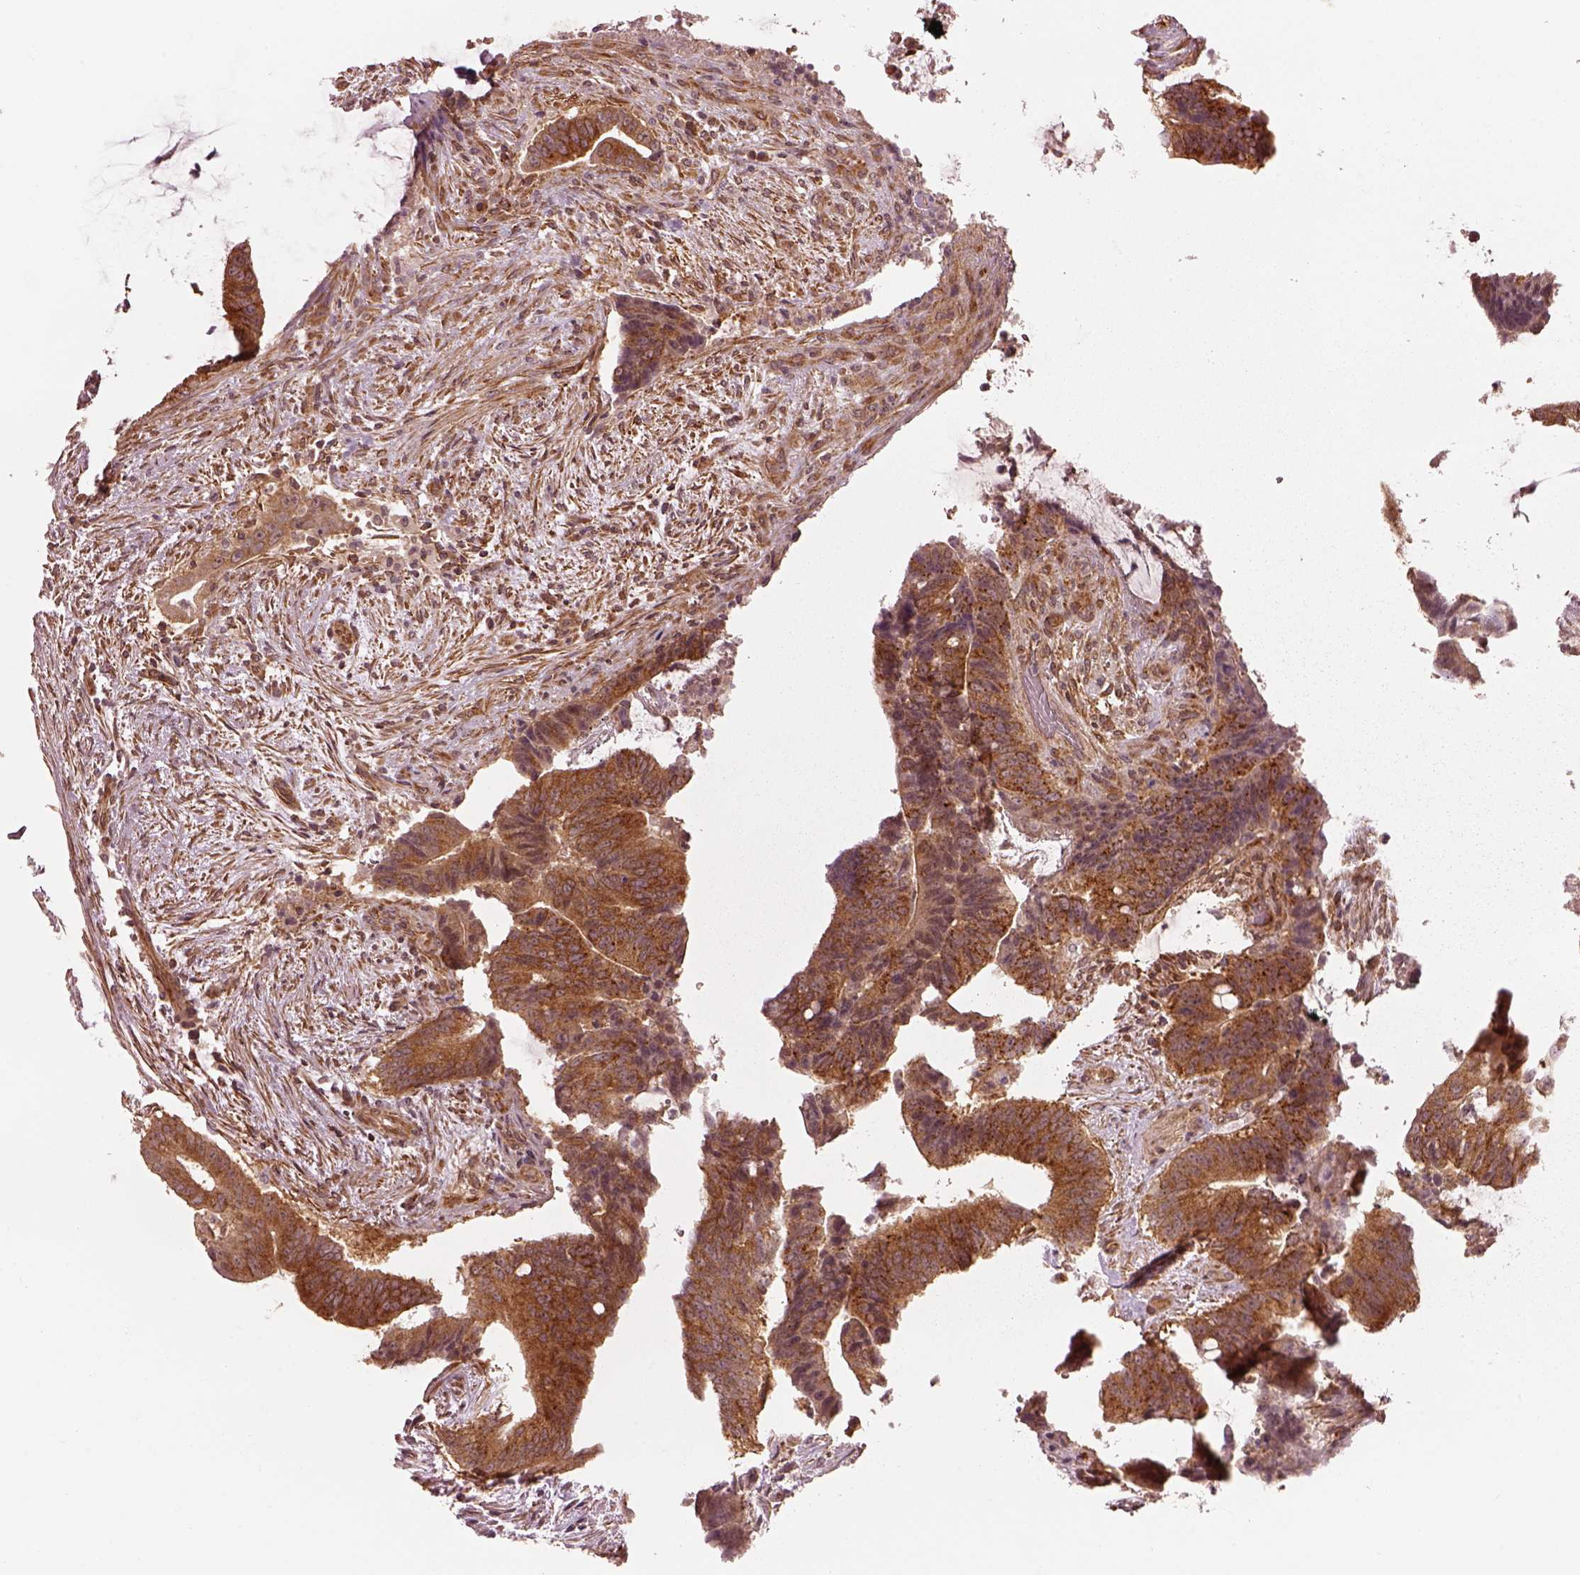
{"staining": {"intensity": "moderate", "quantity": ">75%", "location": "cytoplasmic/membranous"}, "tissue": "colorectal cancer", "cell_type": "Tumor cells", "image_type": "cancer", "snomed": [{"axis": "morphology", "description": "Adenocarcinoma, NOS"}, {"axis": "topography", "description": "Colon"}], "caption": "A brown stain shows moderate cytoplasmic/membranous positivity of a protein in colorectal cancer (adenocarcinoma) tumor cells. The staining was performed using DAB (3,3'-diaminobenzidine), with brown indicating positive protein expression. Nuclei are stained blue with hematoxylin.", "gene": "LSM14A", "patient": {"sex": "female", "age": 43}}